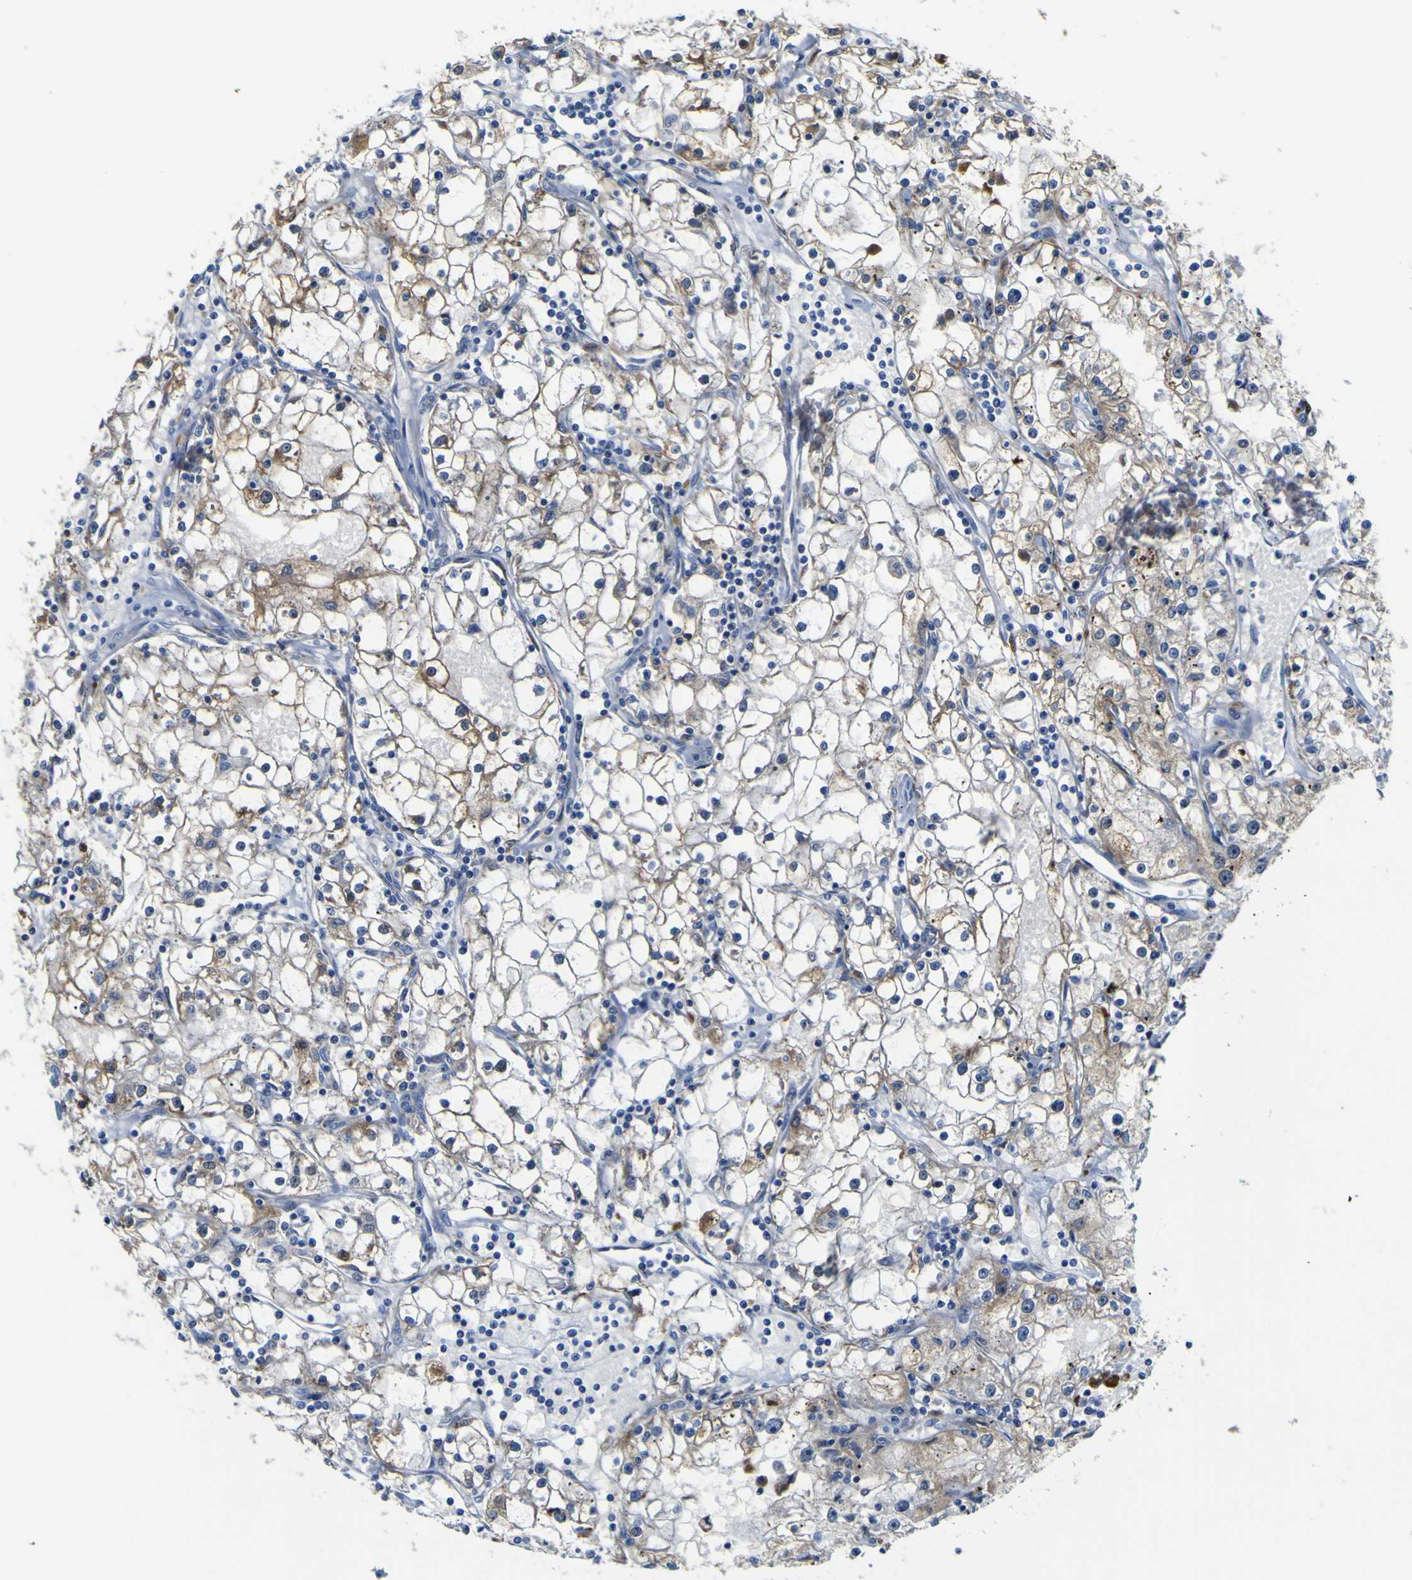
{"staining": {"intensity": "moderate", "quantity": "25%-75%", "location": "cytoplasmic/membranous"}, "tissue": "renal cancer", "cell_type": "Tumor cells", "image_type": "cancer", "snomed": [{"axis": "morphology", "description": "Adenocarcinoma, NOS"}, {"axis": "topography", "description": "Kidney"}], "caption": "High-magnification brightfield microscopy of renal cancer (adenocarcinoma) stained with DAB (3,3'-diaminobenzidine) (brown) and counterstained with hematoxylin (blue). tumor cells exhibit moderate cytoplasmic/membranous staining is present in approximately25%-75% of cells.", "gene": "PTPRF", "patient": {"sex": "male", "age": 56}}